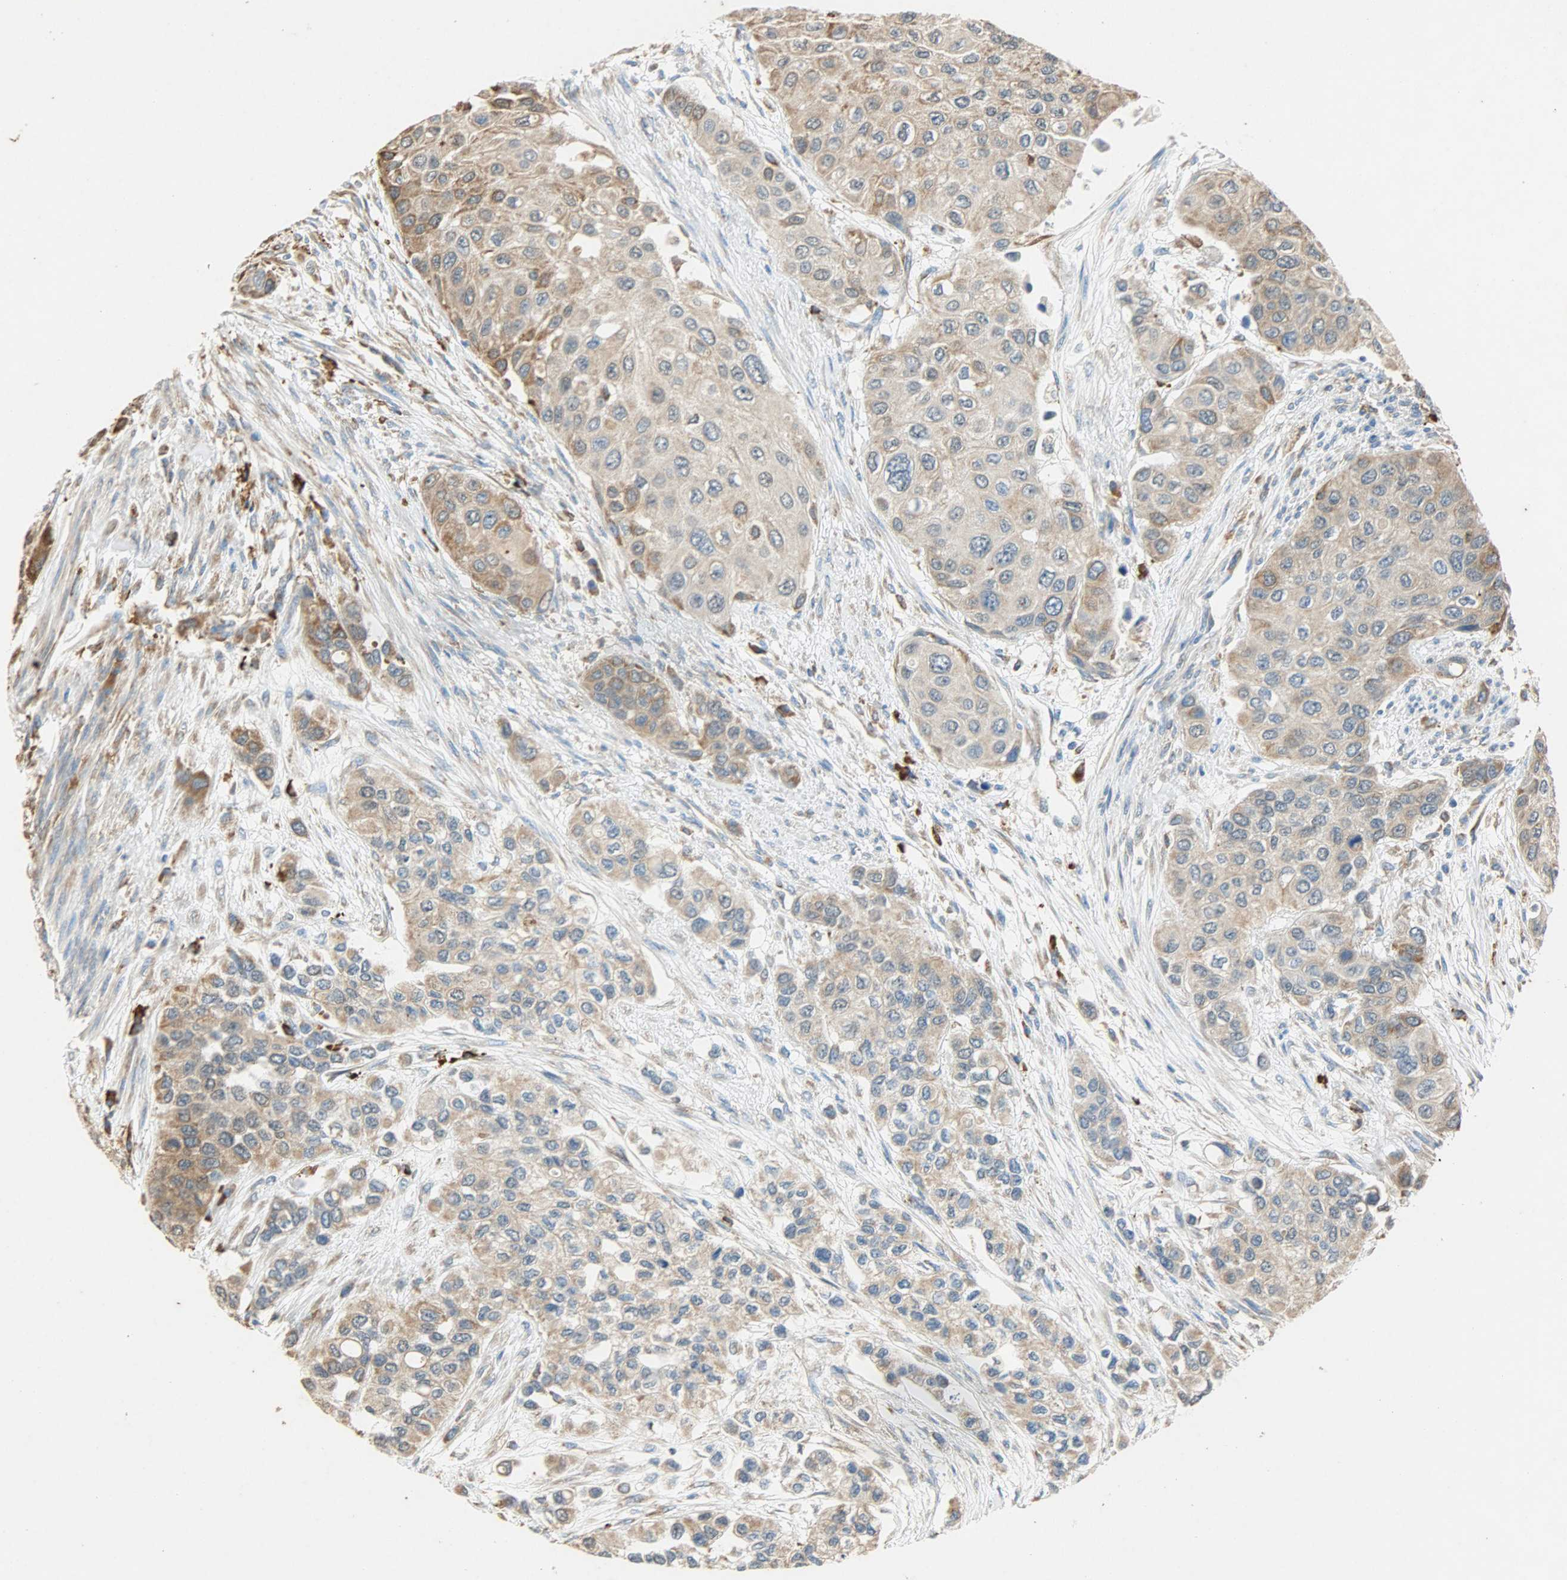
{"staining": {"intensity": "moderate", "quantity": ">75%", "location": "cytoplasmic/membranous"}, "tissue": "urothelial cancer", "cell_type": "Tumor cells", "image_type": "cancer", "snomed": [{"axis": "morphology", "description": "Urothelial carcinoma, High grade"}, {"axis": "topography", "description": "Urinary bladder"}], "caption": "Moderate cytoplasmic/membranous staining for a protein is present in about >75% of tumor cells of urothelial cancer using immunohistochemistry.", "gene": "HSPA5", "patient": {"sex": "female", "age": 56}}